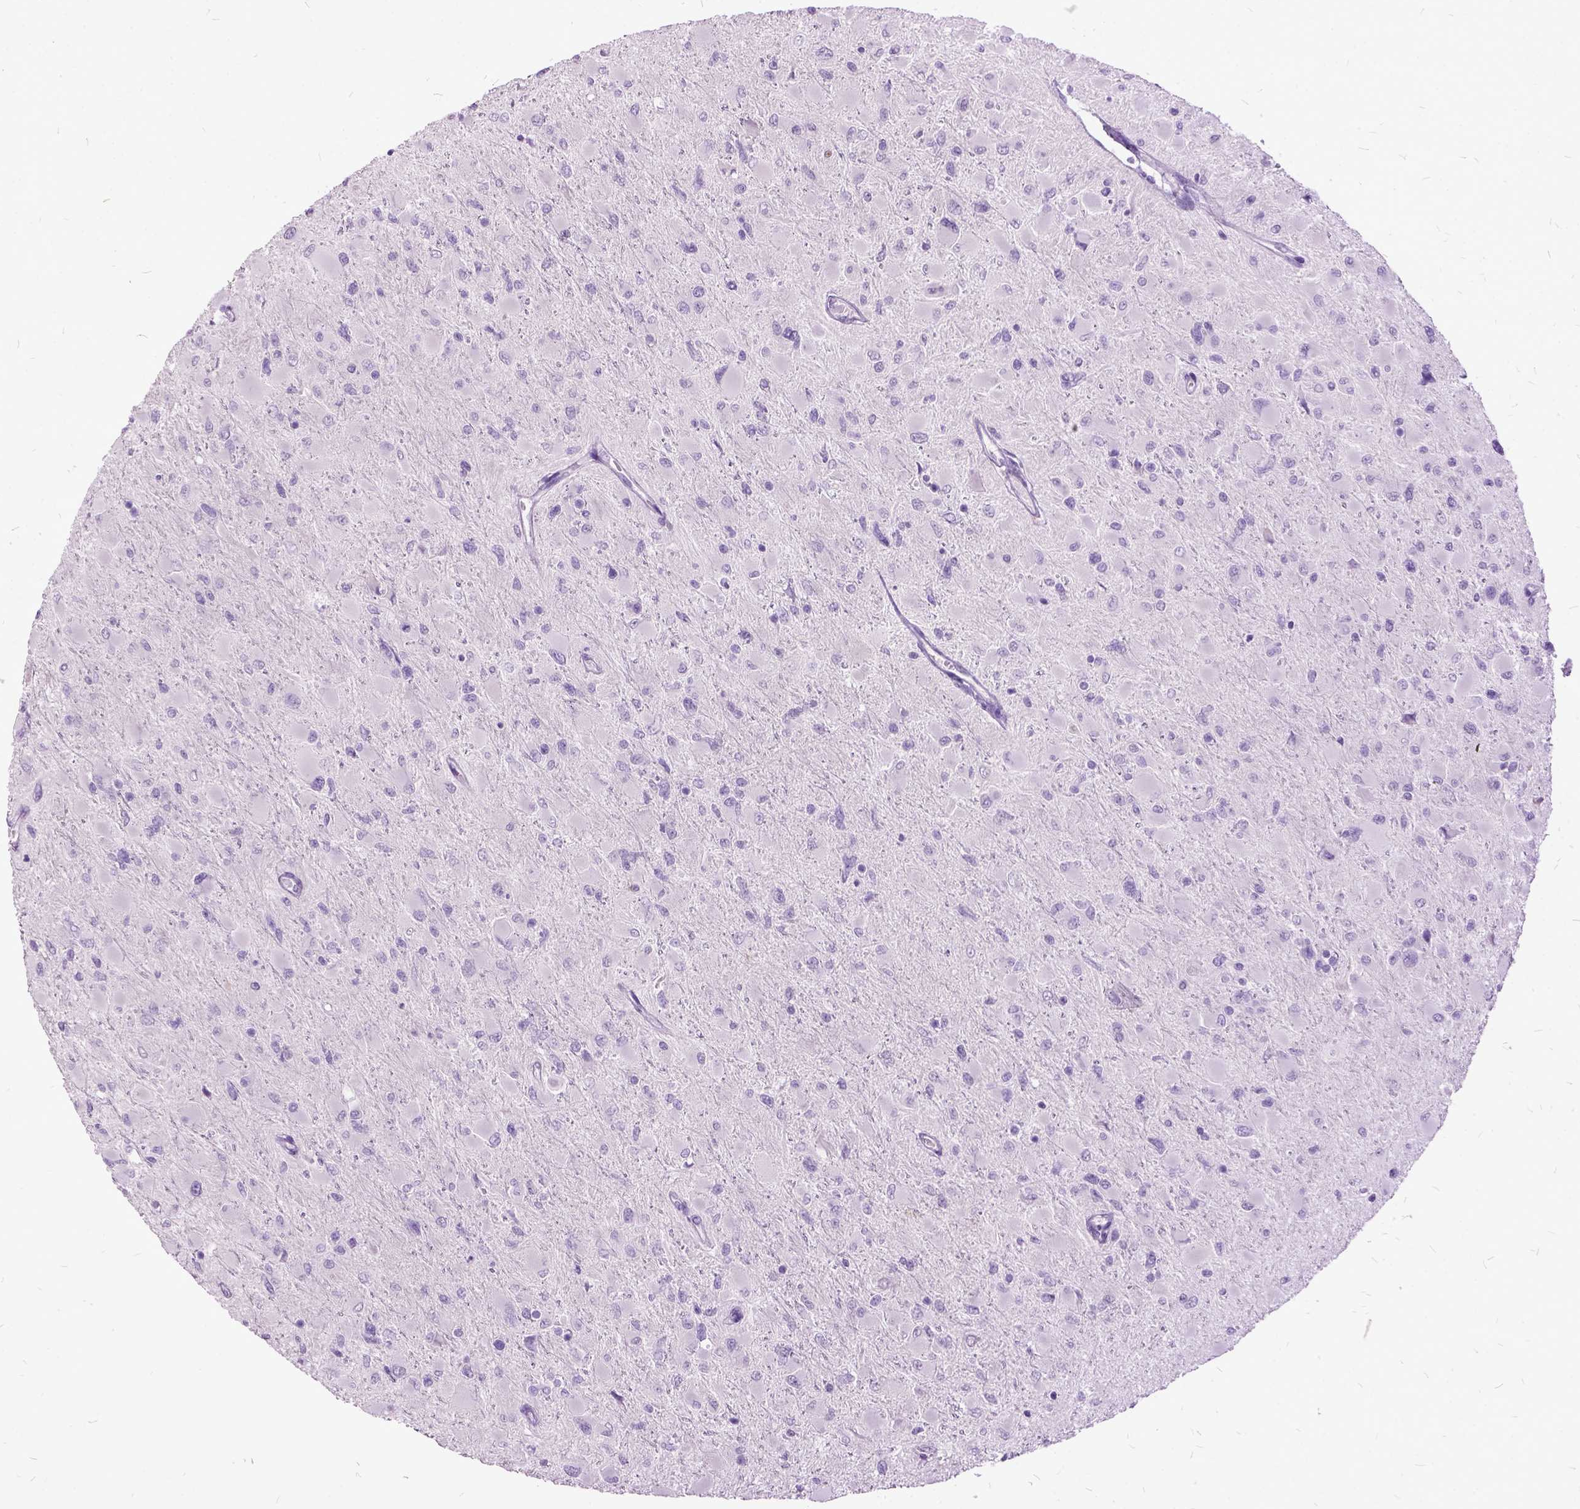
{"staining": {"intensity": "negative", "quantity": "none", "location": "none"}, "tissue": "glioma", "cell_type": "Tumor cells", "image_type": "cancer", "snomed": [{"axis": "morphology", "description": "Glioma, malignant, High grade"}, {"axis": "topography", "description": "Cerebral cortex"}], "caption": "Tumor cells show no significant protein expression in glioma.", "gene": "MME", "patient": {"sex": "female", "age": 36}}